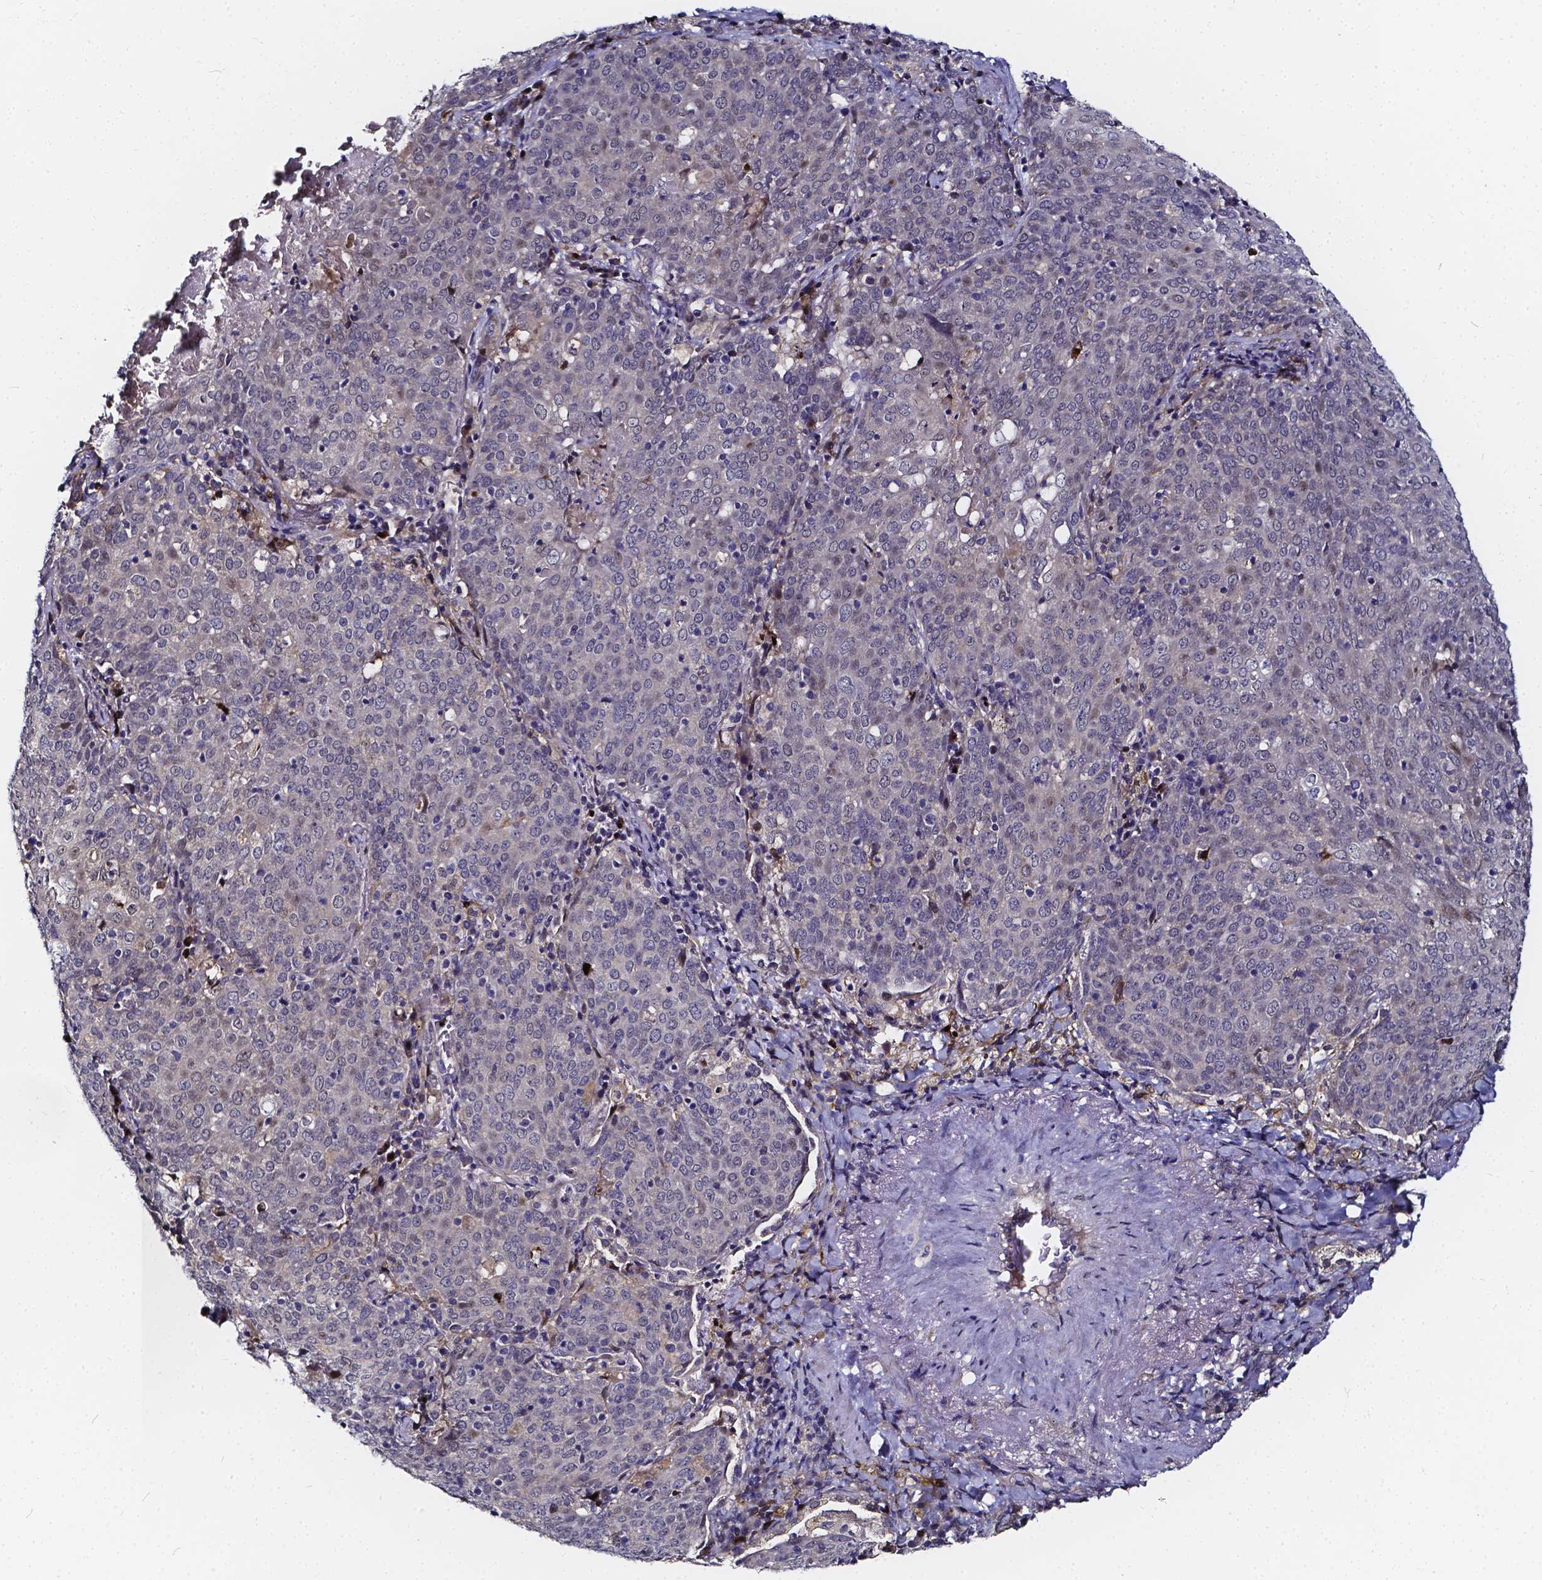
{"staining": {"intensity": "negative", "quantity": "none", "location": "none"}, "tissue": "lung cancer", "cell_type": "Tumor cells", "image_type": "cancer", "snomed": [{"axis": "morphology", "description": "Squamous cell carcinoma, NOS"}, {"axis": "topography", "description": "Lung"}], "caption": "Protein analysis of lung cancer exhibits no significant expression in tumor cells.", "gene": "SOWAHA", "patient": {"sex": "male", "age": 82}}